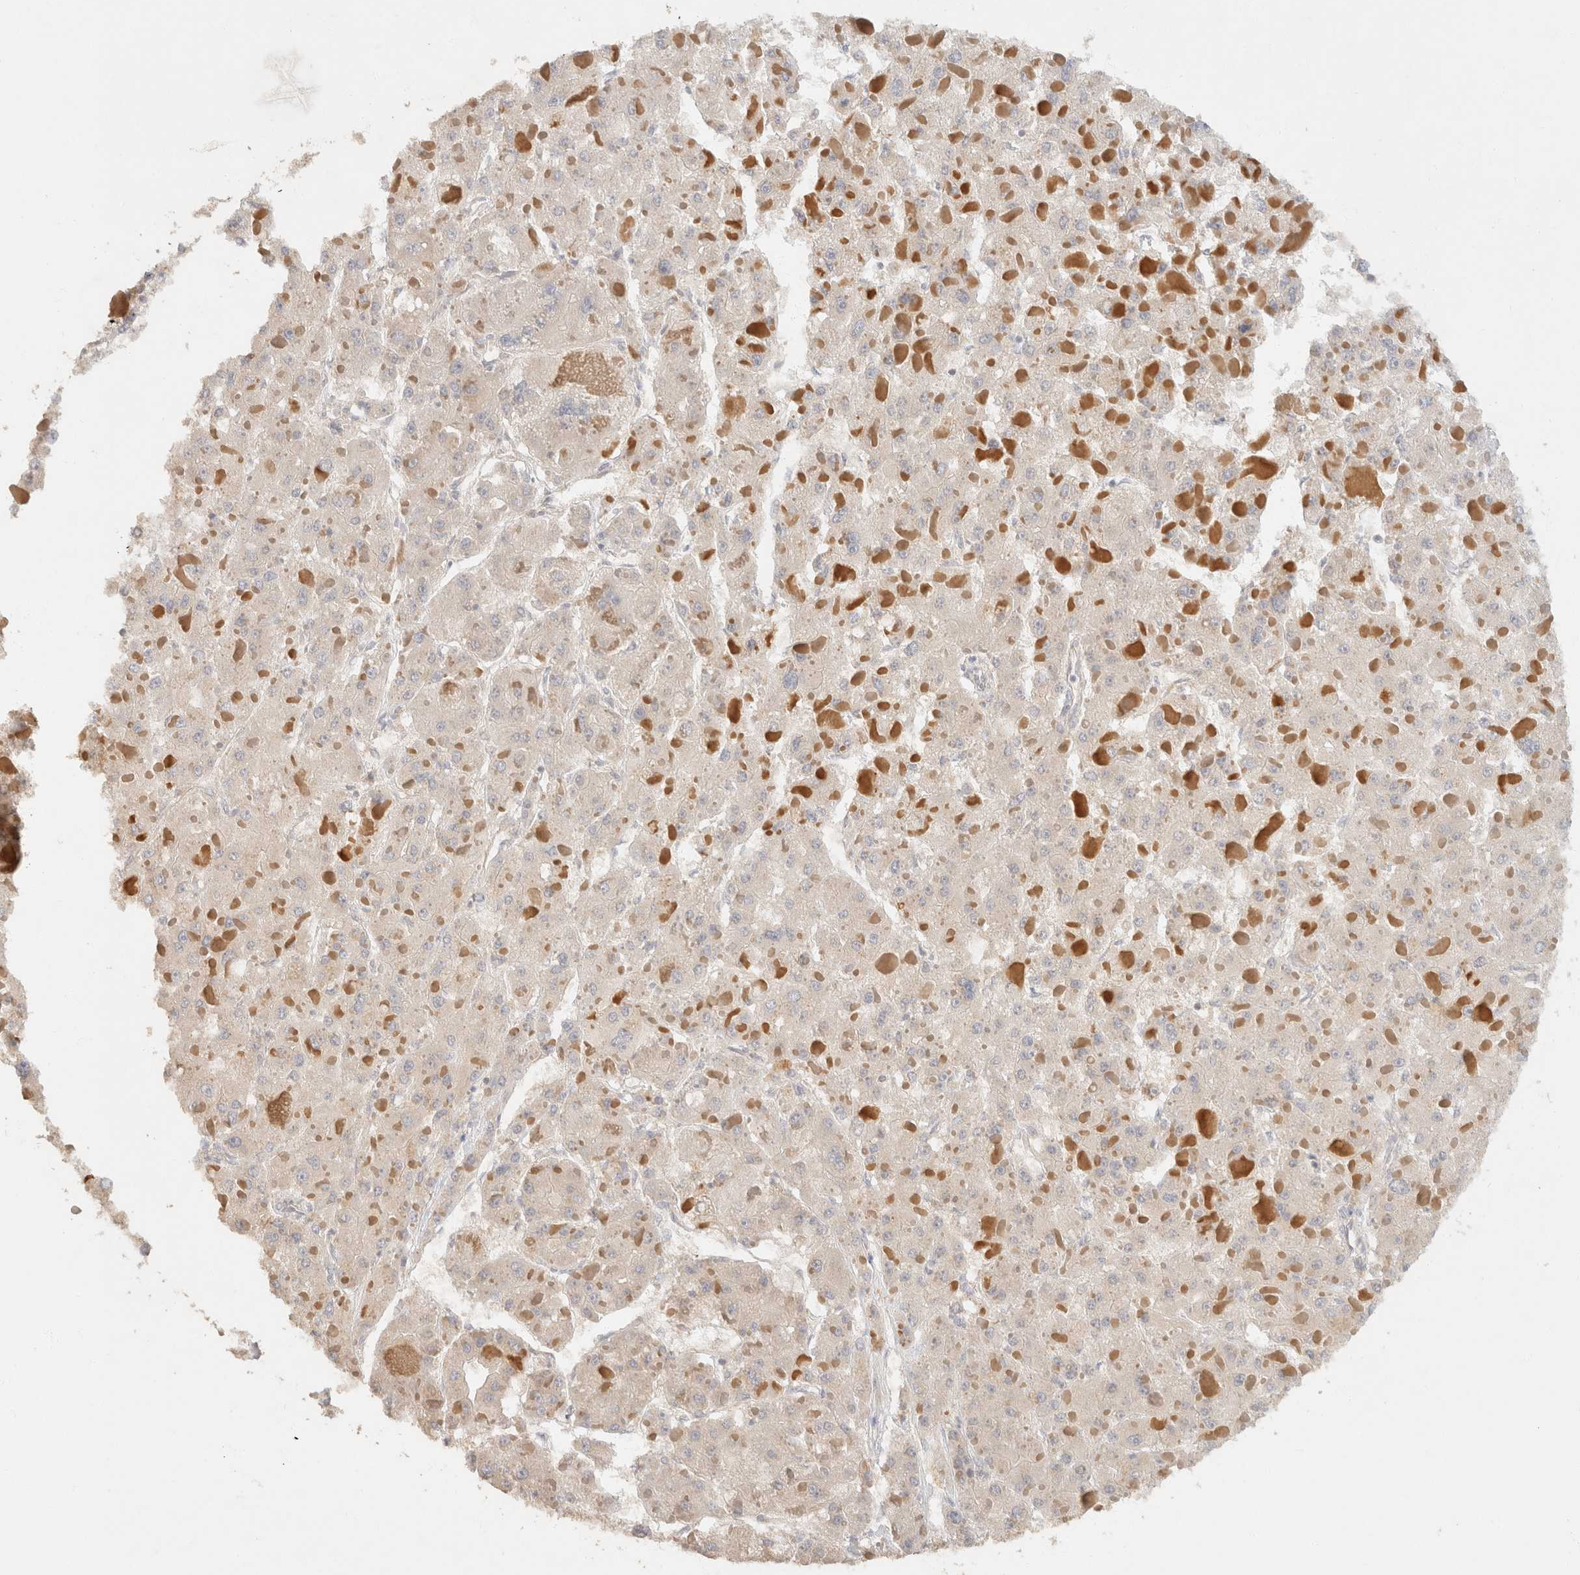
{"staining": {"intensity": "weak", "quantity": "<25%", "location": "cytoplasmic/membranous"}, "tissue": "liver cancer", "cell_type": "Tumor cells", "image_type": "cancer", "snomed": [{"axis": "morphology", "description": "Carcinoma, Hepatocellular, NOS"}, {"axis": "topography", "description": "Liver"}], "caption": "High magnification brightfield microscopy of hepatocellular carcinoma (liver) stained with DAB (brown) and counterstained with hematoxylin (blue): tumor cells show no significant staining.", "gene": "TACC1", "patient": {"sex": "female", "age": 73}}